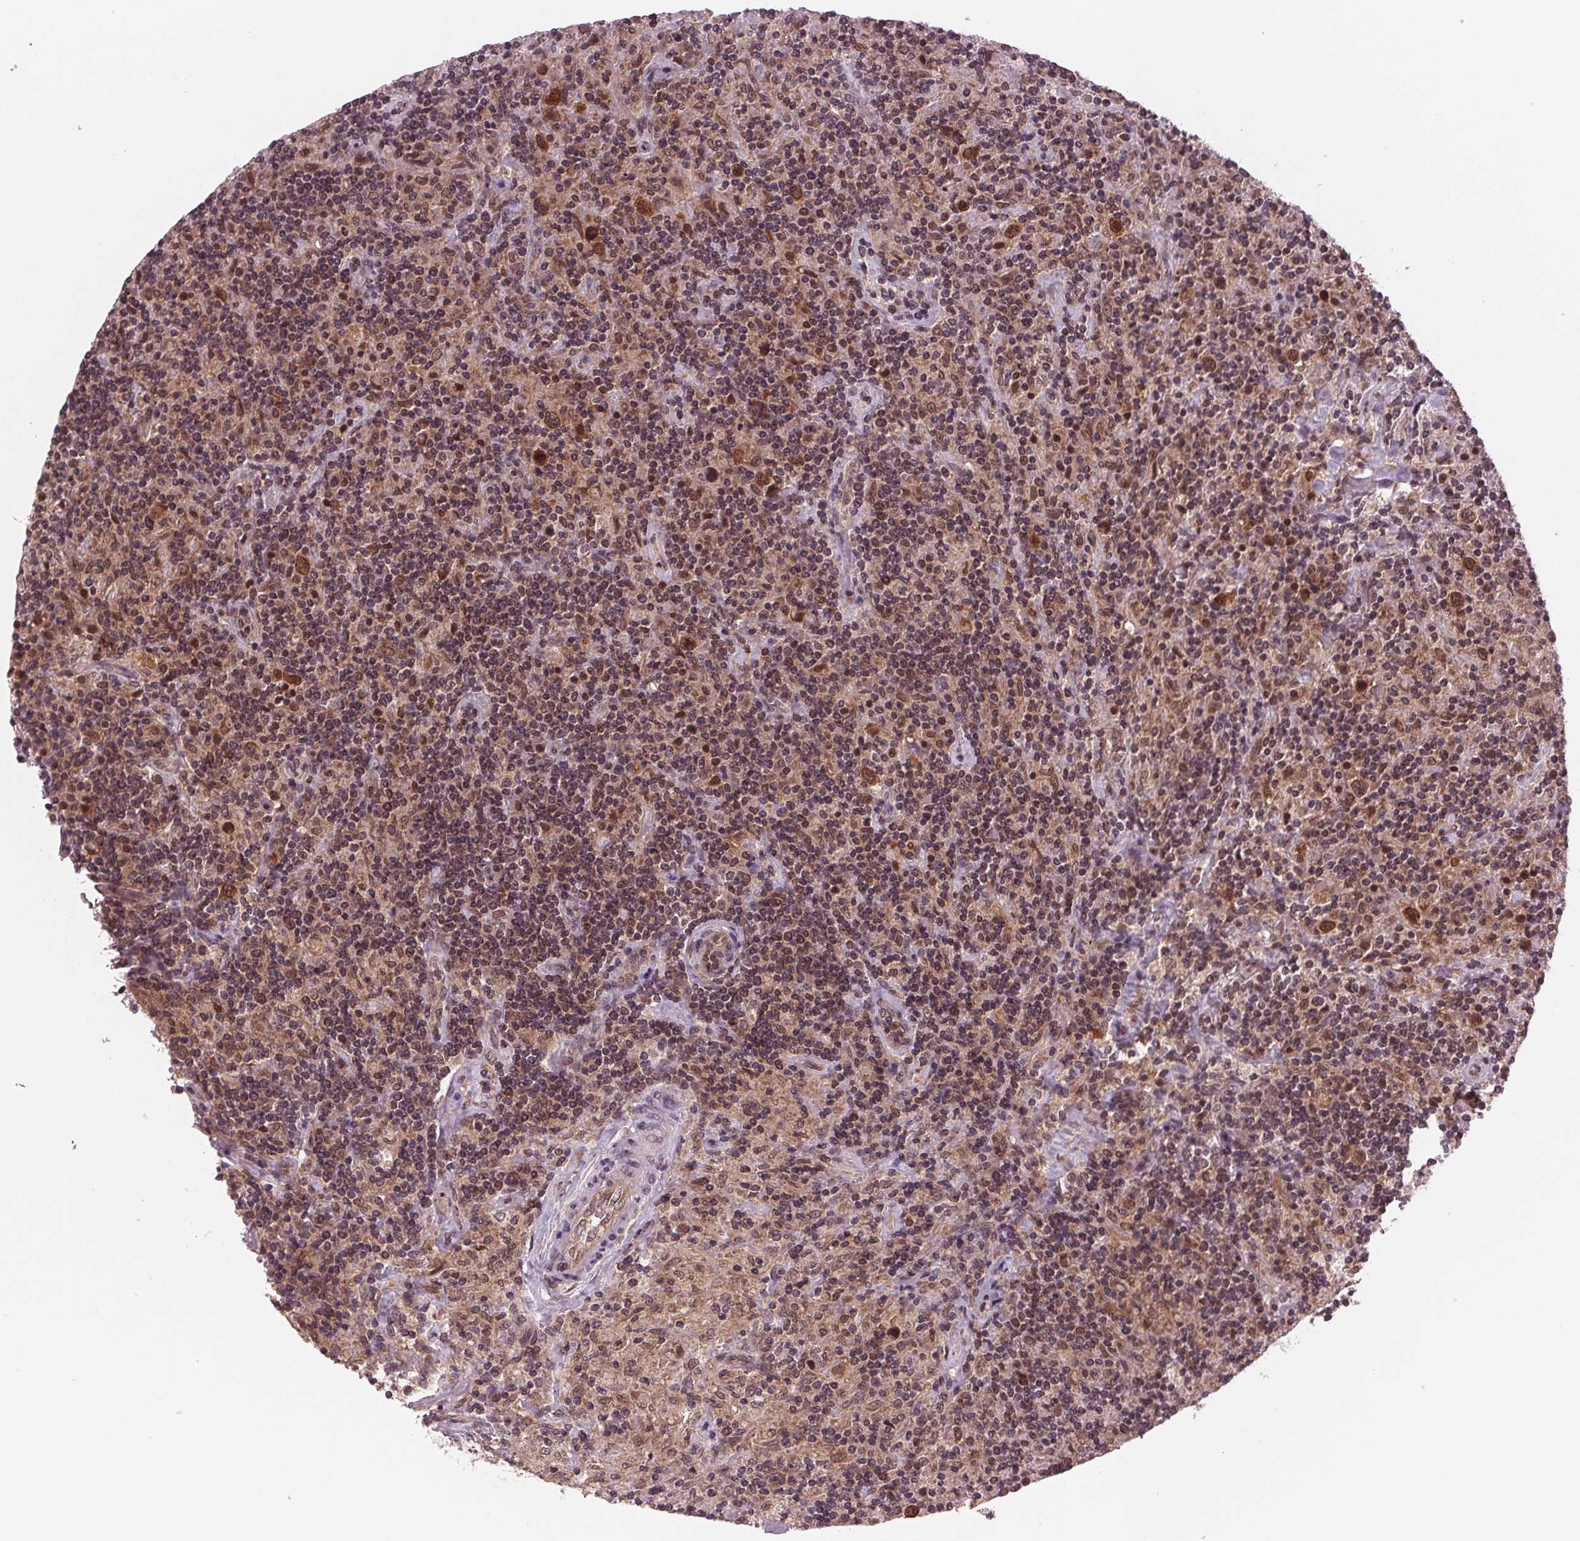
{"staining": {"intensity": "strong", "quantity": ">75%", "location": "cytoplasmic/membranous"}, "tissue": "lymphoma", "cell_type": "Tumor cells", "image_type": "cancer", "snomed": [{"axis": "morphology", "description": "Hodgkin's disease, NOS"}, {"axis": "topography", "description": "Lymph node"}], "caption": "Immunohistochemistry (IHC) staining of Hodgkin's disease, which reveals high levels of strong cytoplasmic/membranous staining in about >75% of tumor cells indicating strong cytoplasmic/membranous protein expression. The staining was performed using DAB (3,3'-diaminobenzidine) (brown) for protein detection and nuclei were counterstained in hematoxylin (blue).", "gene": "STAT3", "patient": {"sex": "male", "age": 70}}